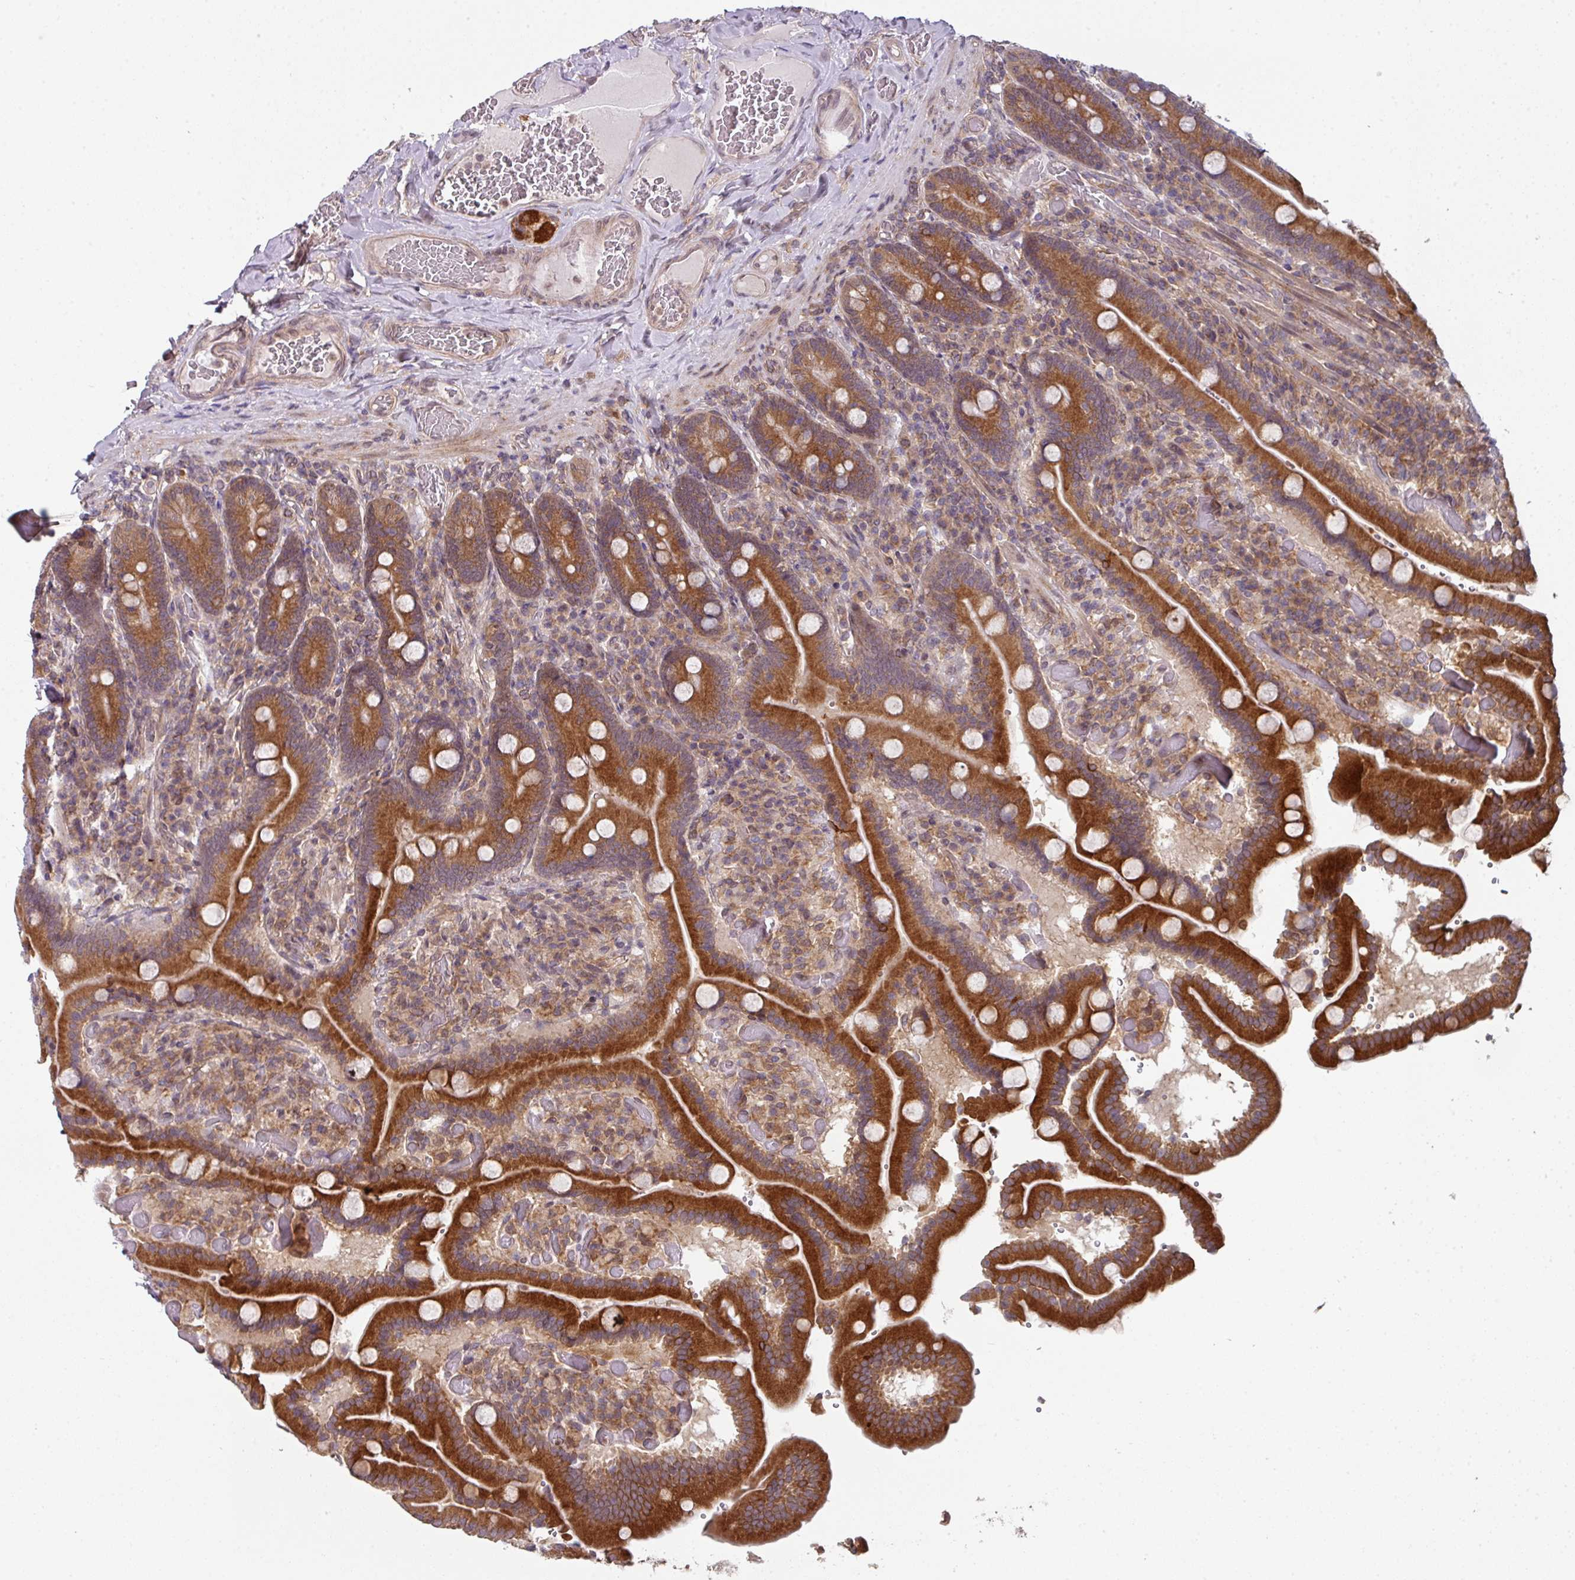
{"staining": {"intensity": "strong", "quantity": ">75%", "location": "cytoplasmic/membranous"}, "tissue": "duodenum", "cell_type": "Glandular cells", "image_type": "normal", "snomed": [{"axis": "morphology", "description": "Normal tissue, NOS"}, {"axis": "topography", "description": "Duodenum"}], "caption": "Immunohistochemistry (IHC) histopathology image of normal human duodenum stained for a protein (brown), which exhibits high levels of strong cytoplasmic/membranous staining in about >75% of glandular cells.", "gene": "CAMLG", "patient": {"sex": "female", "age": 62}}